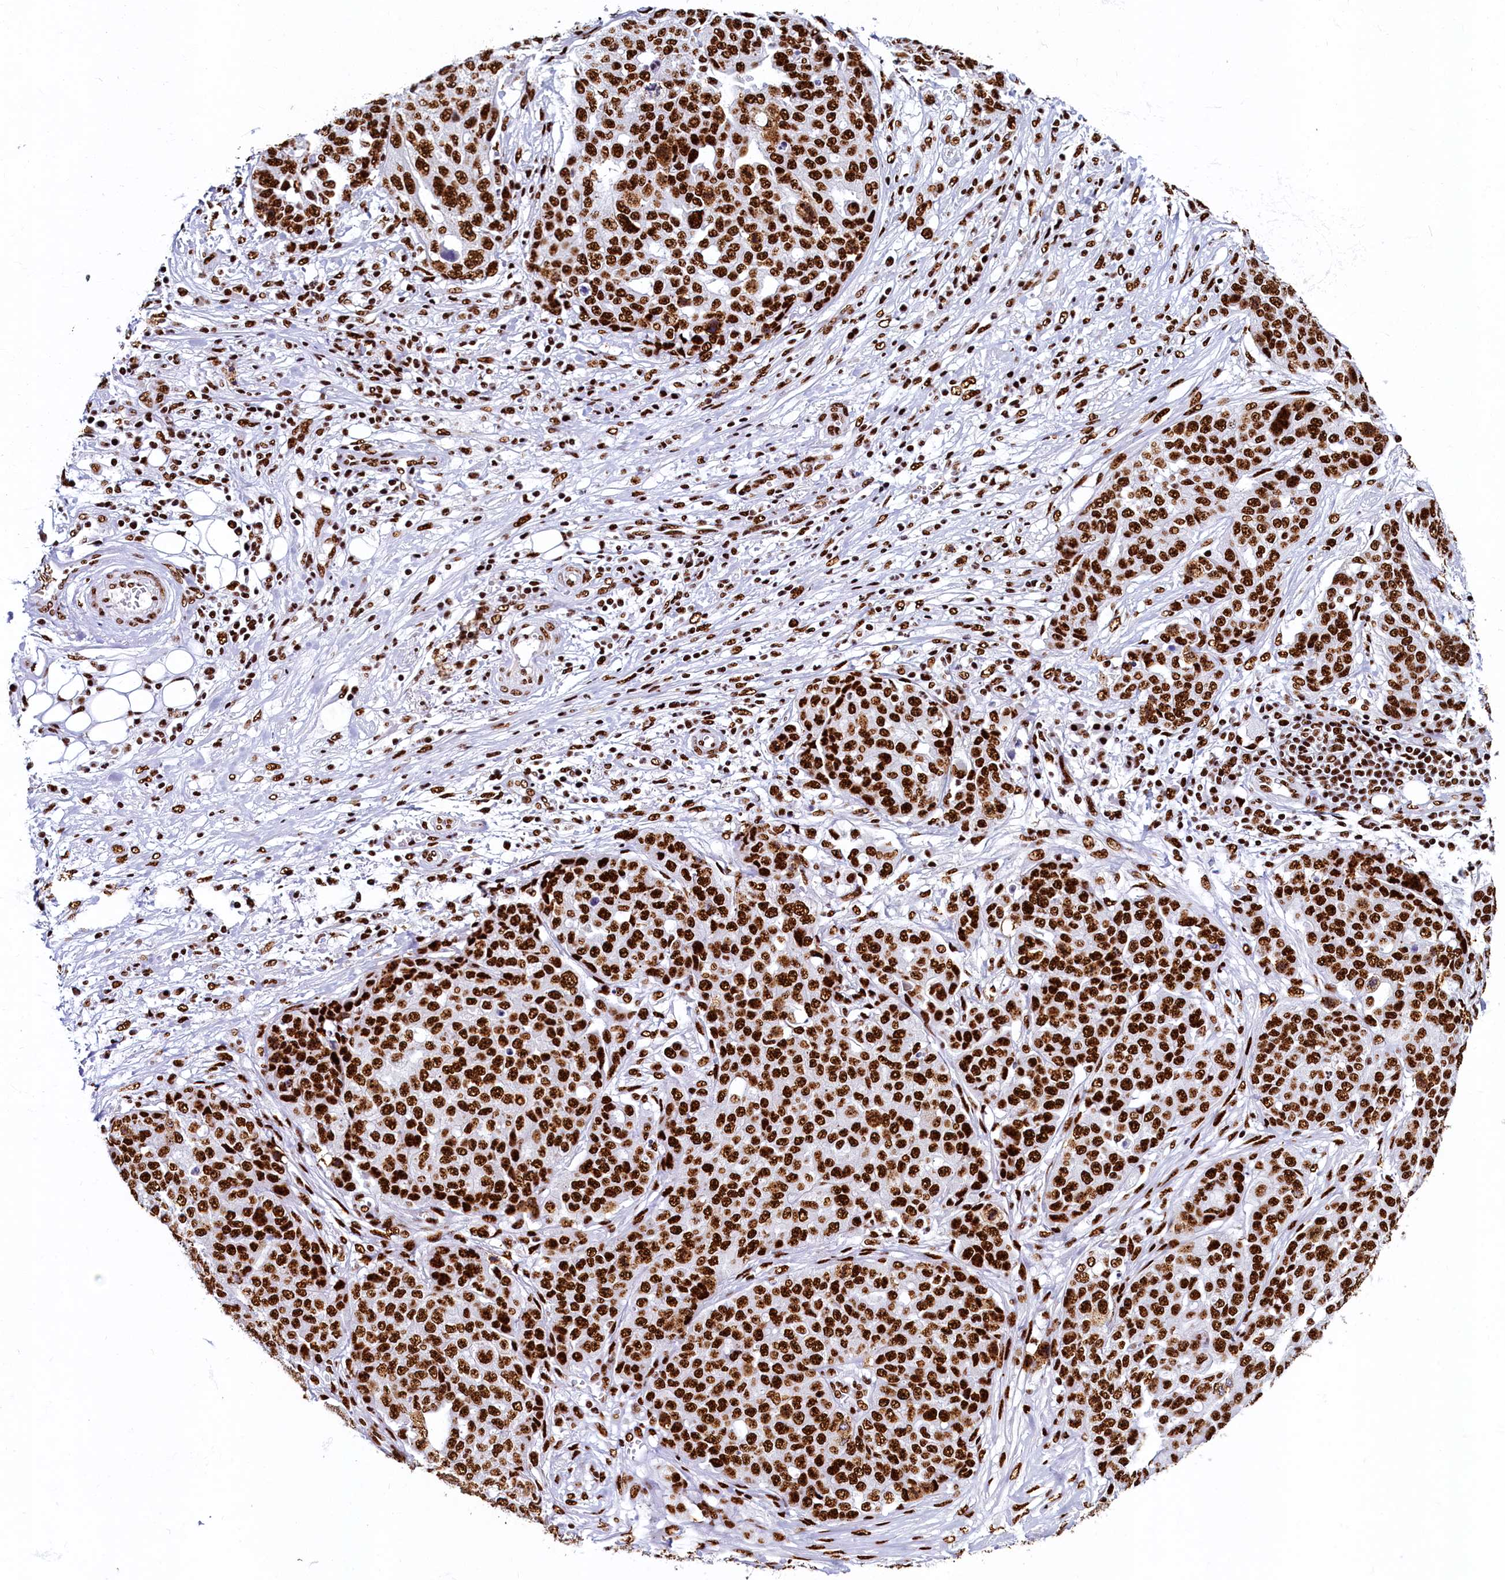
{"staining": {"intensity": "strong", "quantity": ">75%", "location": "nuclear"}, "tissue": "ovarian cancer", "cell_type": "Tumor cells", "image_type": "cancer", "snomed": [{"axis": "morphology", "description": "Cystadenocarcinoma, serous, NOS"}, {"axis": "topography", "description": "Soft tissue"}, {"axis": "topography", "description": "Ovary"}], "caption": "A high amount of strong nuclear expression is seen in approximately >75% of tumor cells in serous cystadenocarcinoma (ovarian) tissue.", "gene": "SRRM2", "patient": {"sex": "female", "age": 57}}